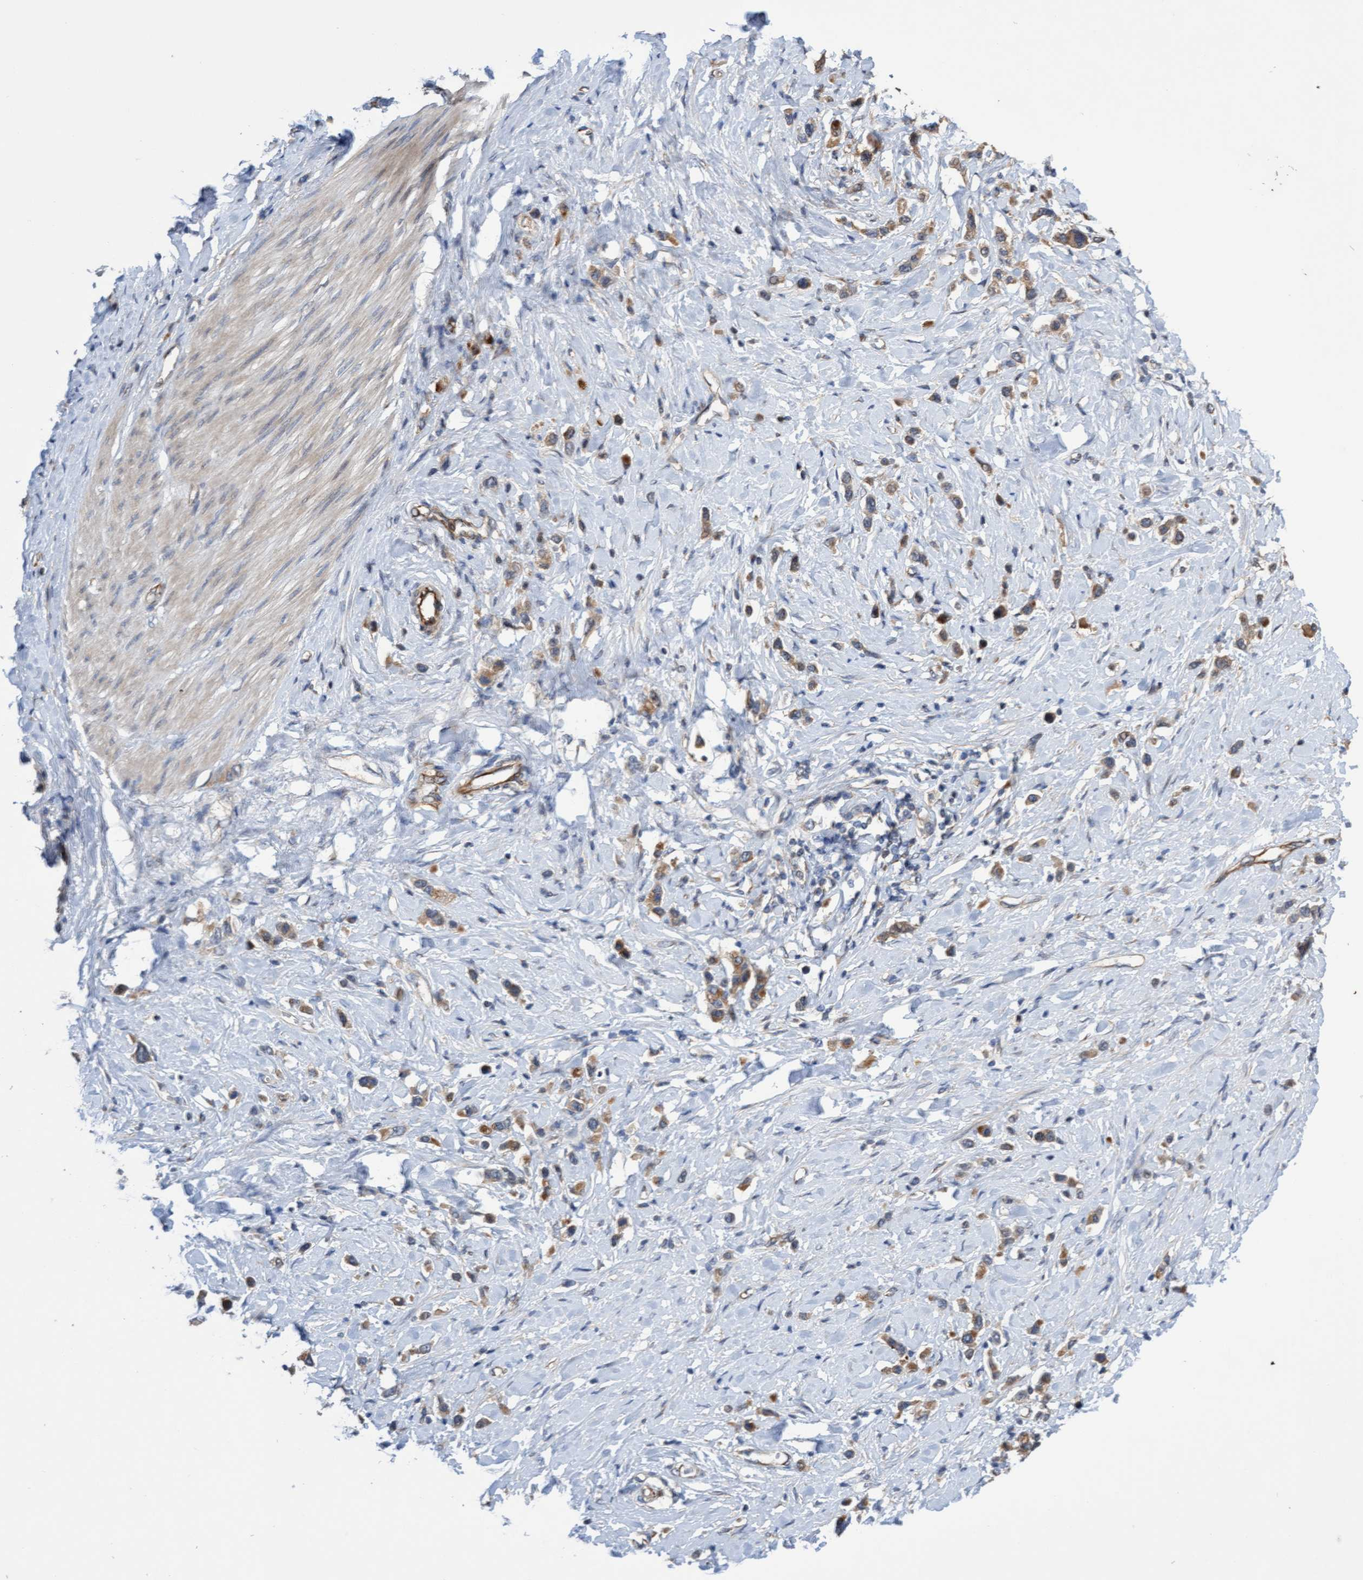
{"staining": {"intensity": "moderate", "quantity": ">75%", "location": "cytoplasmic/membranous"}, "tissue": "stomach cancer", "cell_type": "Tumor cells", "image_type": "cancer", "snomed": [{"axis": "morphology", "description": "Adenocarcinoma, NOS"}, {"axis": "topography", "description": "Stomach"}], "caption": "Immunohistochemistry (IHC) histopathology image of neoplastic tissue: human adenocarcinoma (stomach) stained using IHC exhibits medium levels of moderate protein expression localized specifically in the cytoplasmic/membranous of tumor cells, appearing as a cytoplasmic/membranous brown color.", "gene": "ITFG1", "patient": {"sex": "female", "age": 65}}